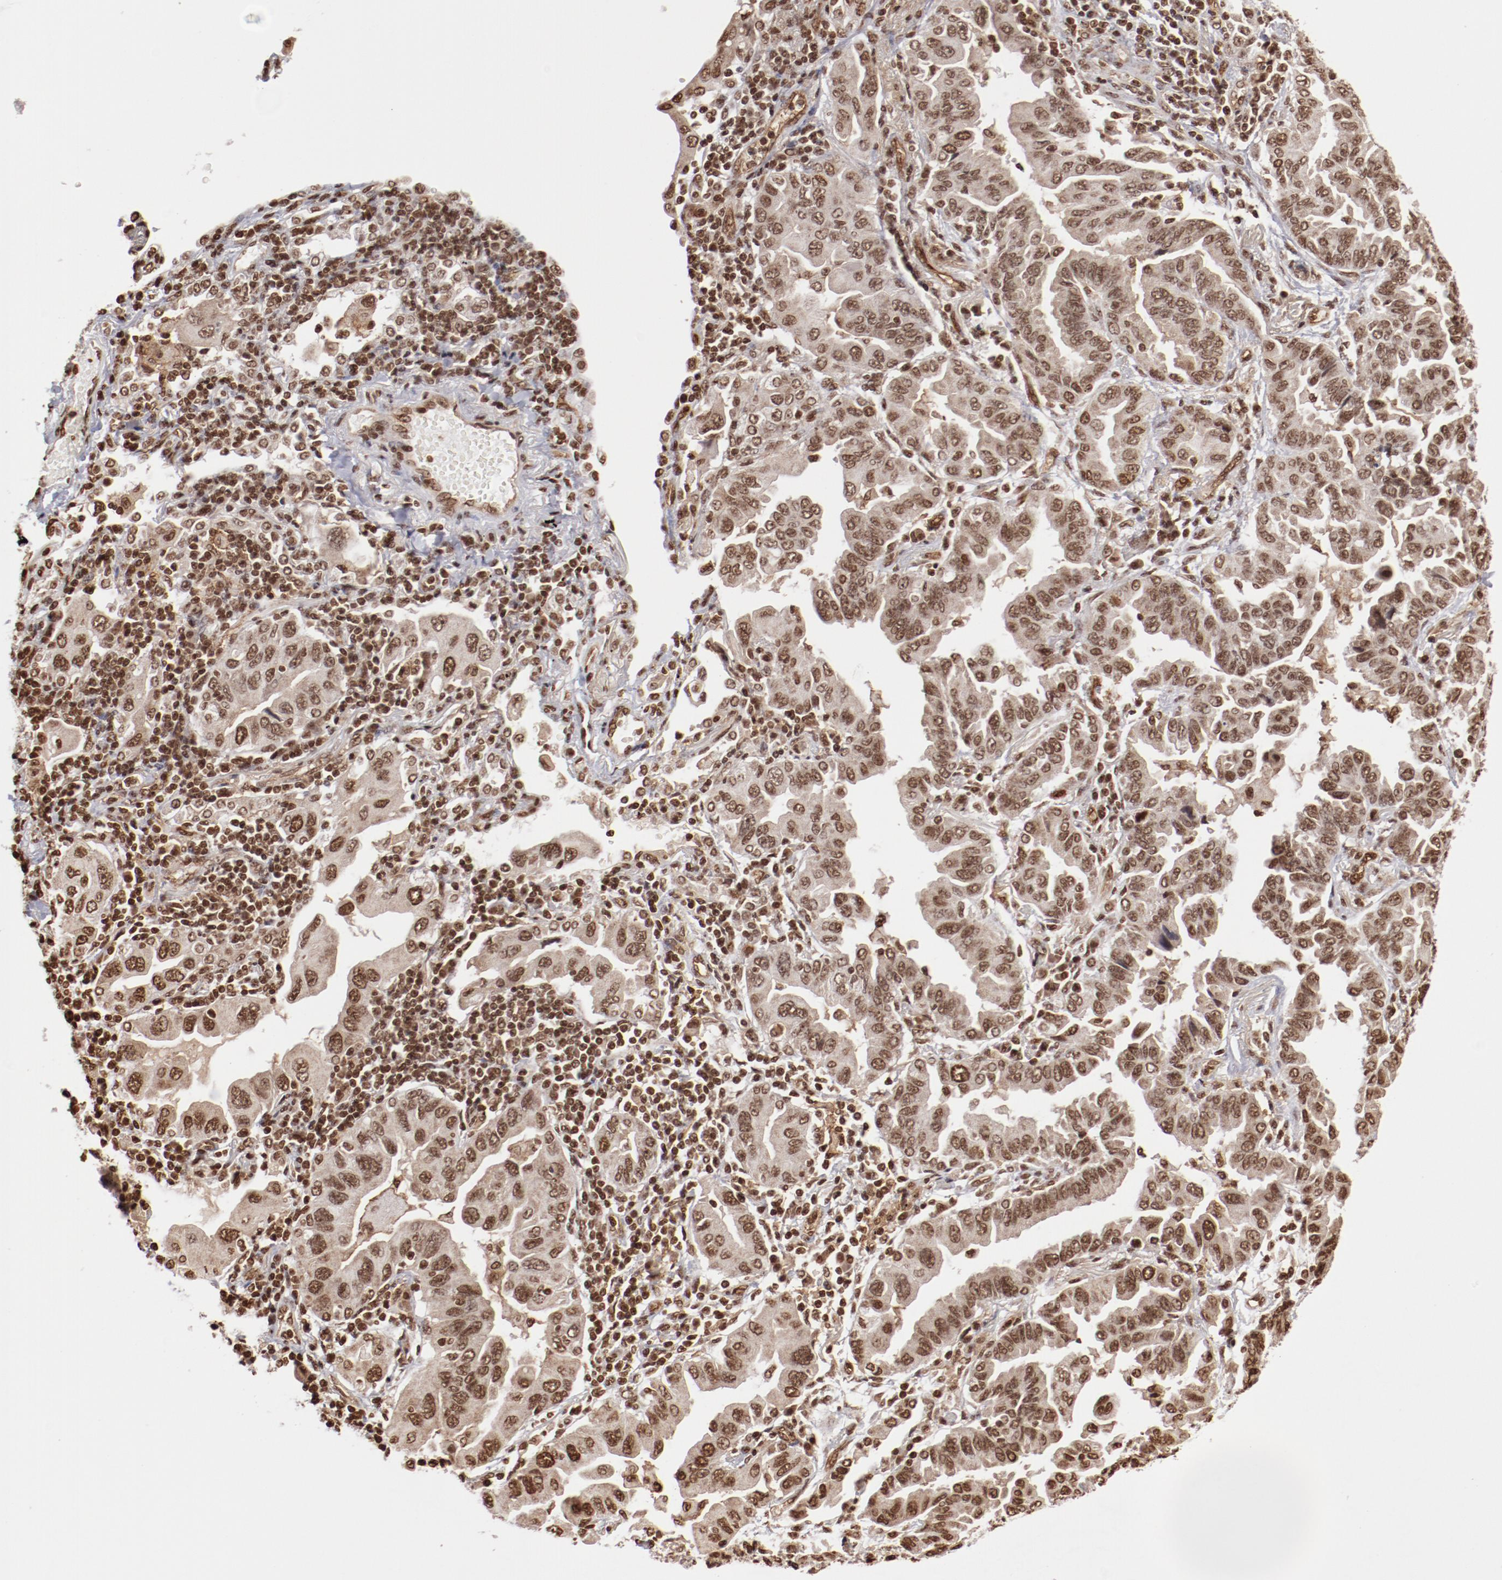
{"staining": {"intensity": "moderate", "quantity": ">75%", "location": "nuclear"}, "tissue": "lung cancer", "cell_type": "Tumor cells", "image_type": "cancer", "snomed": [{"axis": "morphology", "description": "Adenocarcinoma, NOS"}, {"axis": "topography", "description": "Lung"}], "caption": "Moderate nuclear staining is identified in approximately >75% of tumor cells in adenocarcinoma (lung).", "gene": "ABL2", "patient": {"sex": "female", "age": 65}}